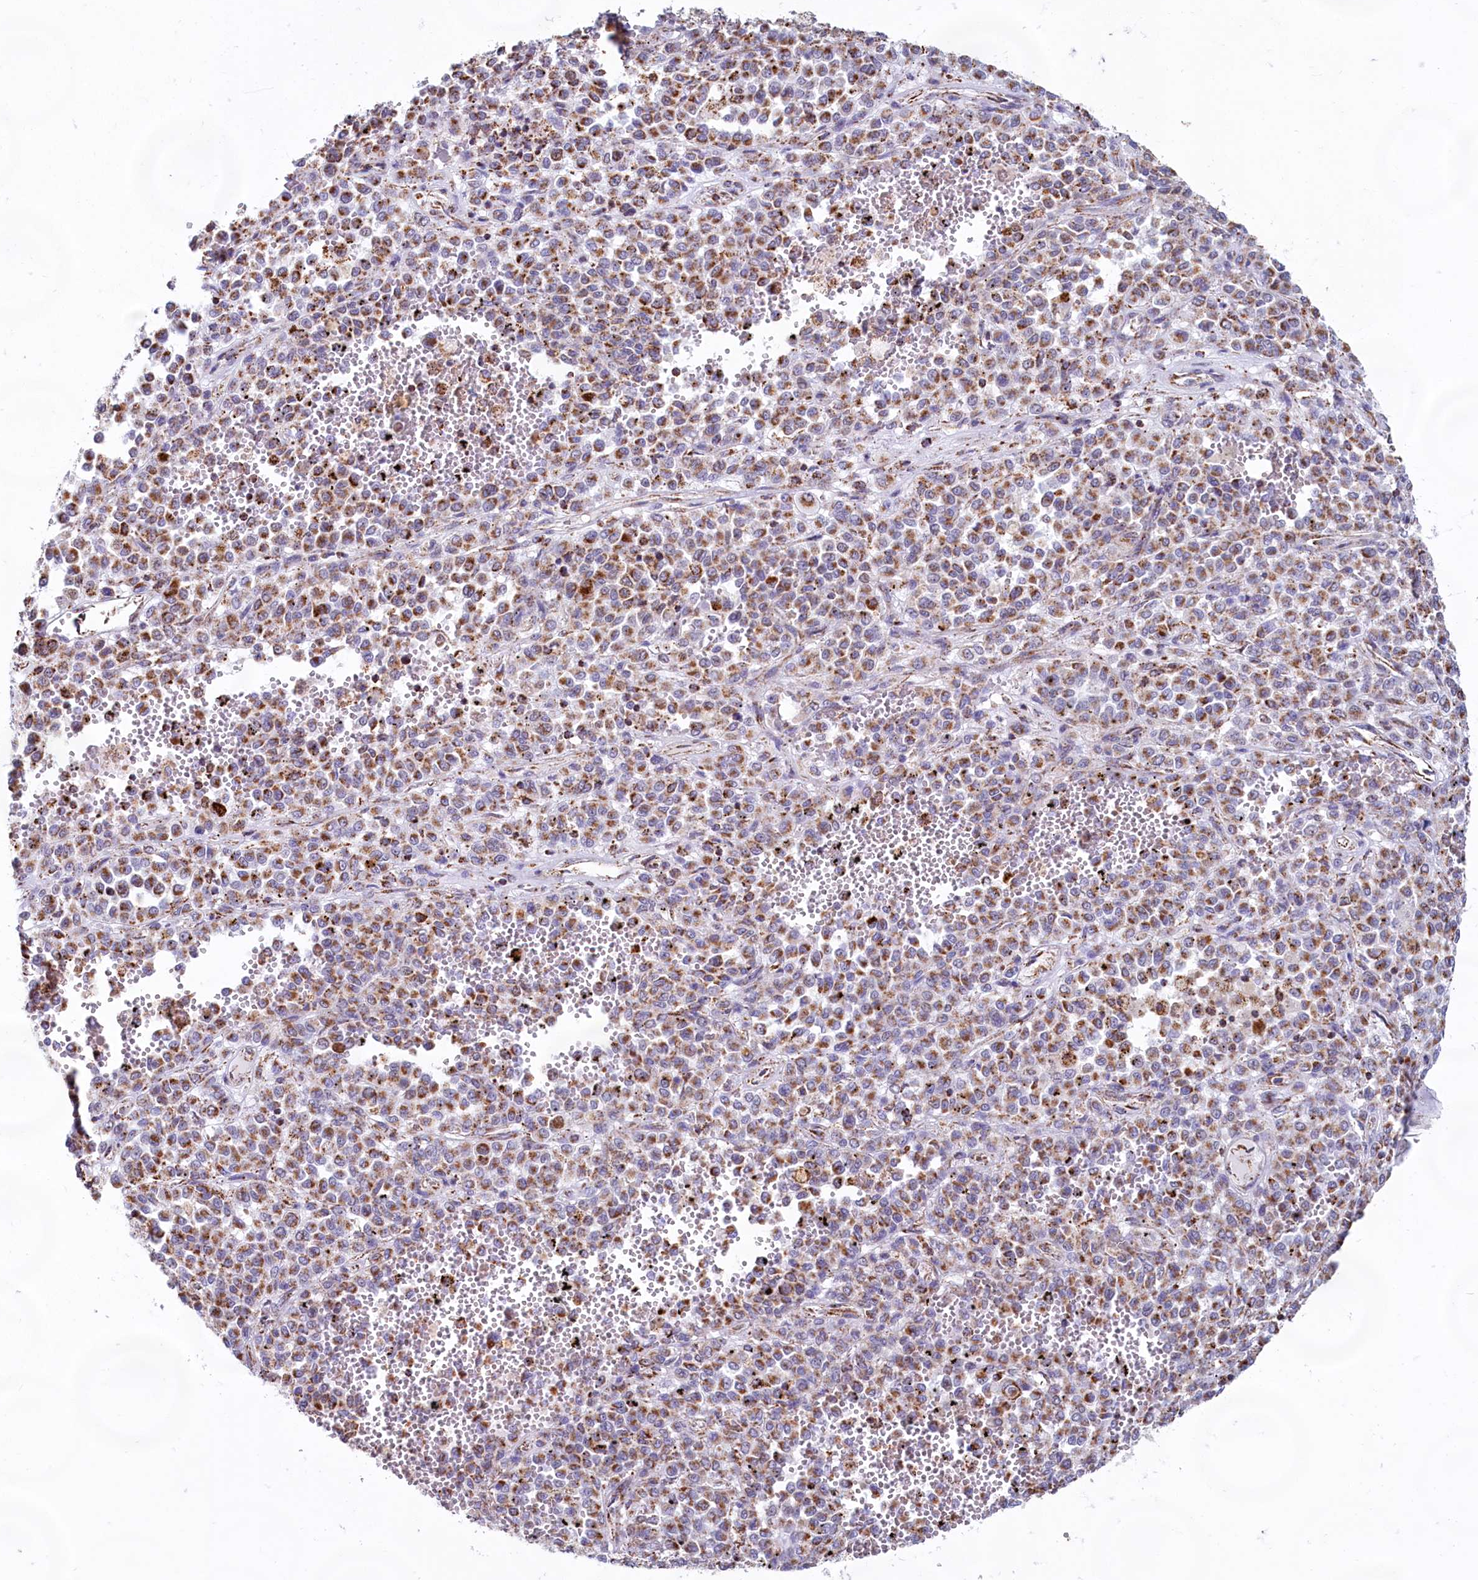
{"staining": {"intensity": "moderate", "quantity": ">75%", "location": "cytoplasmic/membranous"}, "tissue": "melanoma", "cell_type": "Tumor cells", "image_type": "cancer", "snomed": [{"axis": "morphology", "description": "Malignant melanoma, Metastatic site"}, {"axis": "topography", "description": "Pancreas"}], "caption": "High-power microscopy captured an immunohistochemistry image of malignant melanoma (metastatic site), revealing moderate cytoplasmic/membranous expression in approximately >75% of tumor cells.", "gene": "C1D", "patient": {"sex": "female", "age": 30}}